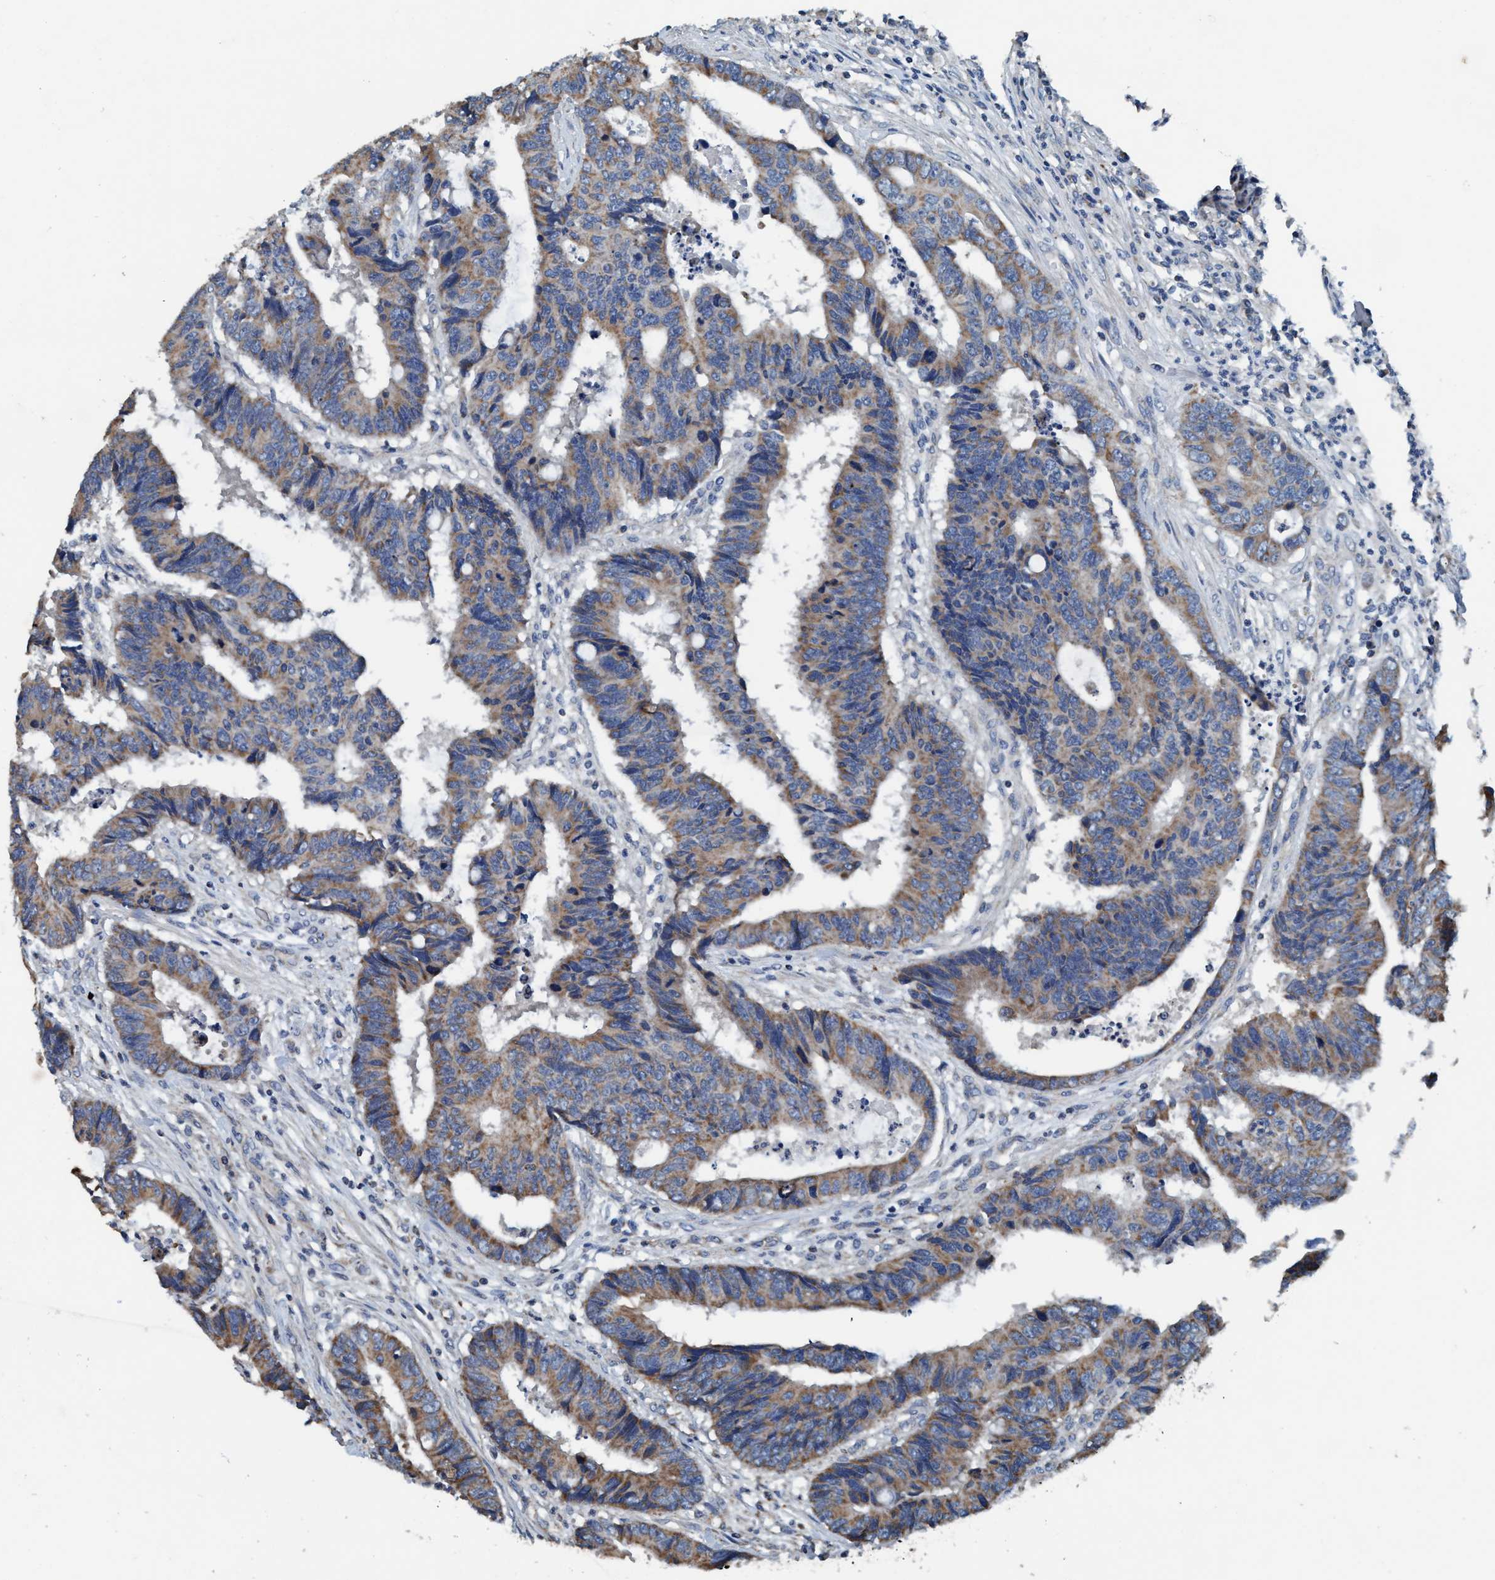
{"staining": {"intensity": "moderate", "quantity": ">75%", "location": "cytoplasmic/membranous"}, "tissue": "colorectal cancer", "cell_type": "Tumor cells", "image_type": "cancer", "snomed": [{"axis": "morphology", "description": "Adenocarcinoma, NOS"}, {"axis": "topography", "description": "Rectum"}], "caption": "Immunohistochemical staining of adenocarcinoma (colorectal) shows medium levels of moderate cytoplasmic/membranous expression in approximately >75% of tumor cells.", "gene": "ANKFN1", "patient": {"sex": "male", "age": 84}}